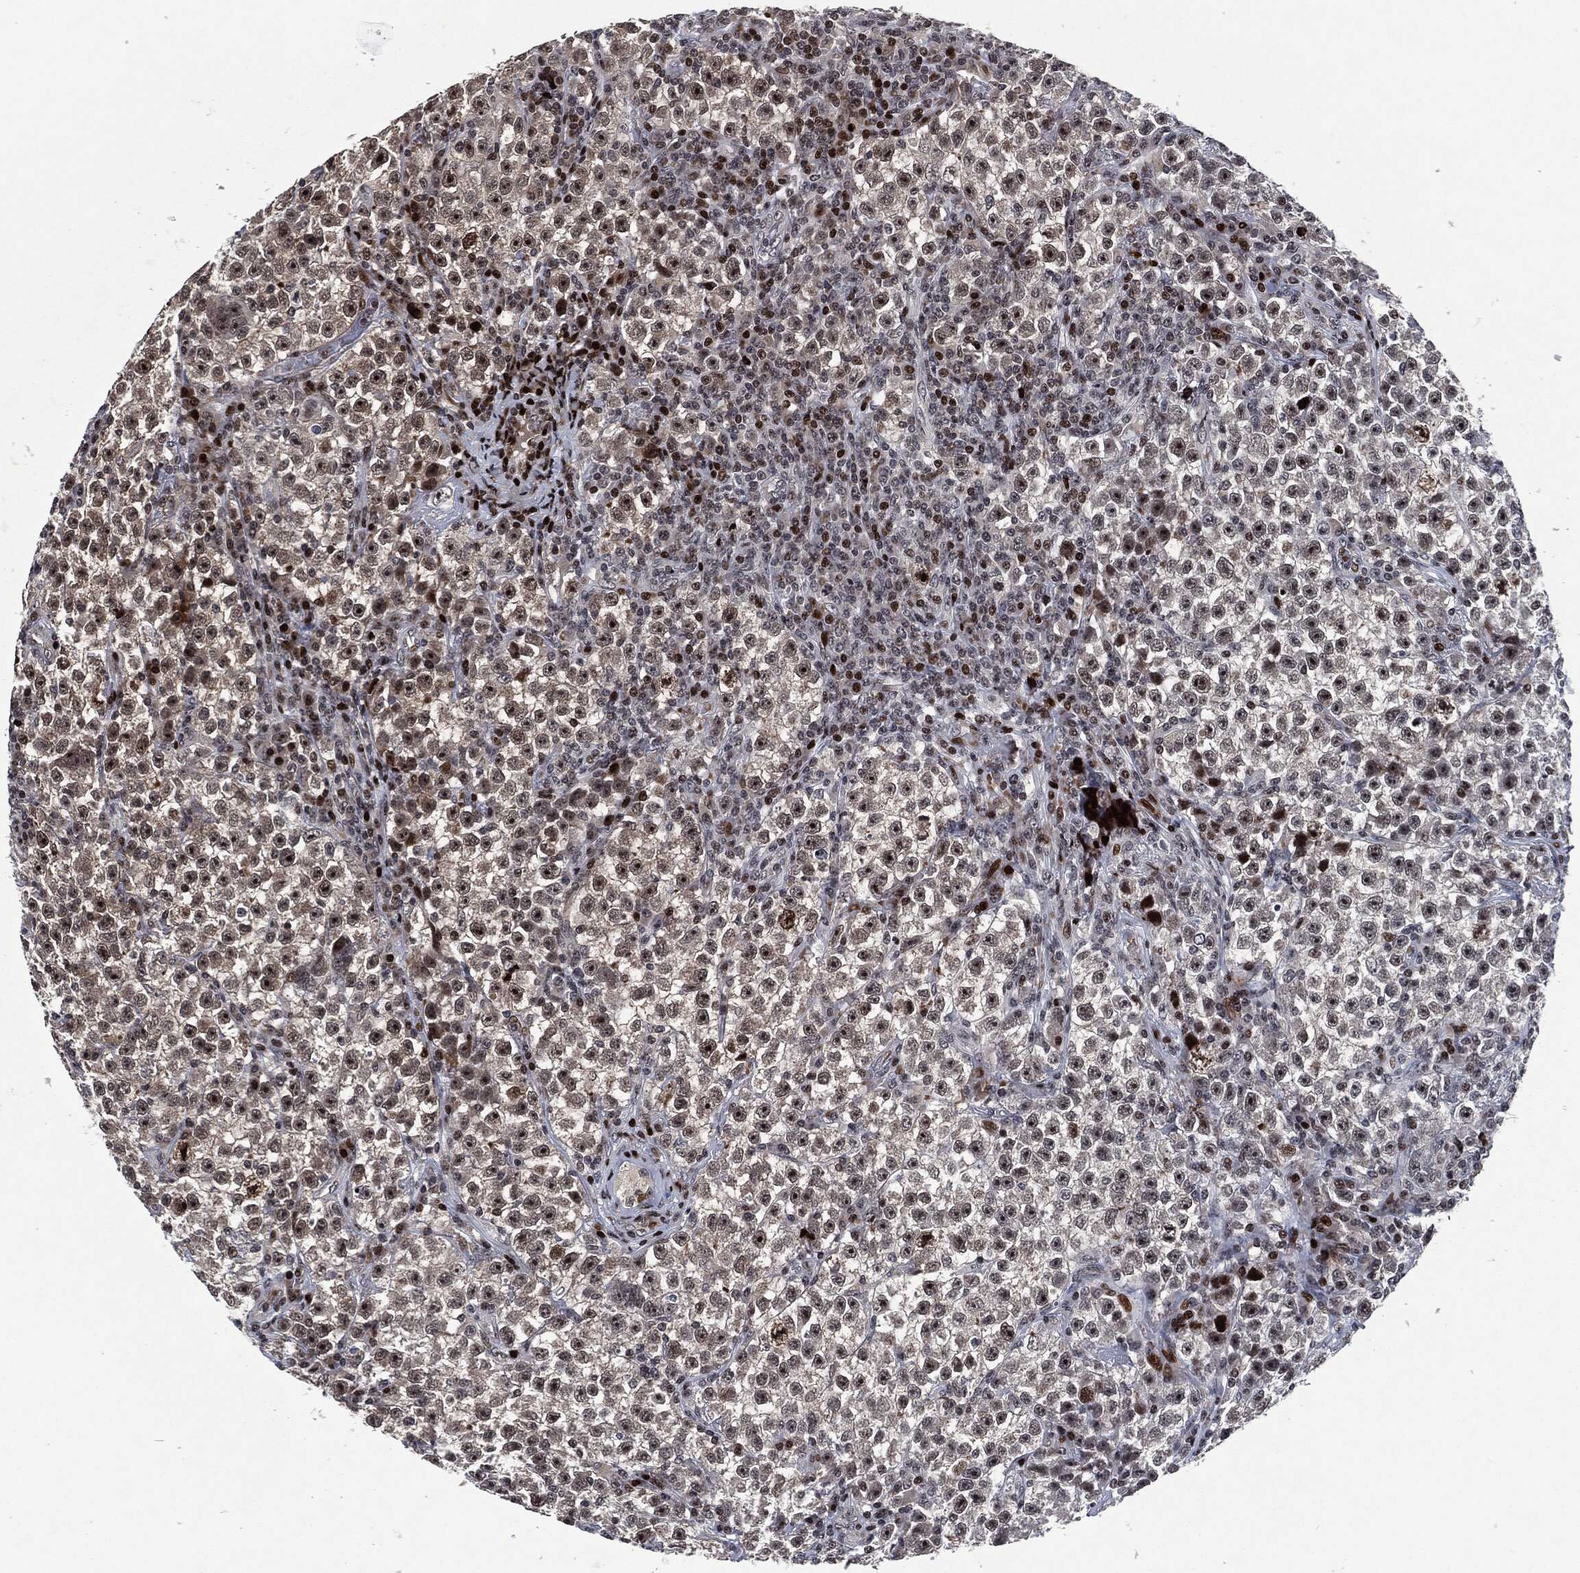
{"staining": {"intensity": "moderate", "quantity": "<25%", "location": "nuclear"}, "tissue": "testis cancer", "cell_type": "Tumor cells", "image_type": "cancer", "snomed": [{"axis": "morphology", "description": "Seminoma, NOS"}, {"axis": "topography", "description": "Testis"}], "caption": "Protein expression analysis of human testis cancer reveals moderate nuclear expression in about <25% of tumor cells.", "gene": "EGFR", "patient": {"sex": "male", "age": 22}}